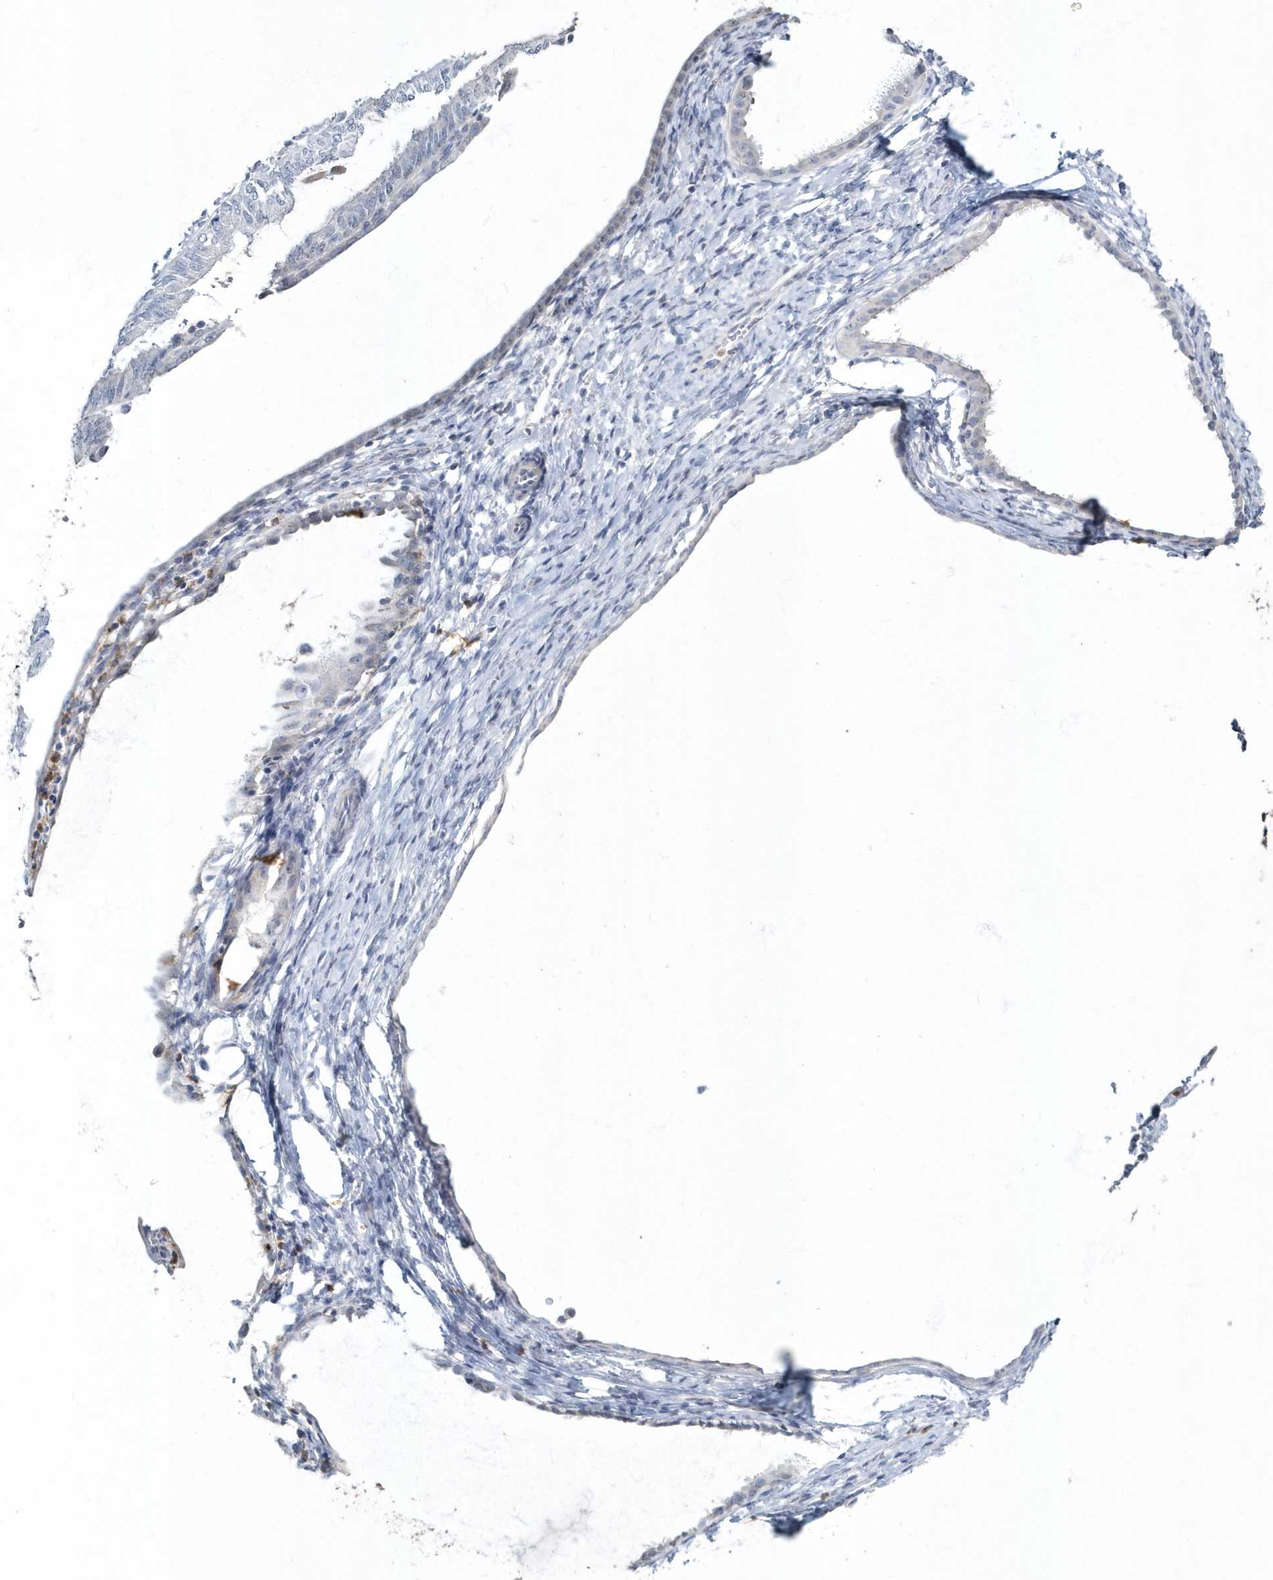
{"staining": {"intensity": "negative", "quantity": "none", "location": "none"}, "tissue": "endometrial cancer", "cell_type": "Tumor cells", "image_type": "cancer", "snomed": [{"axis": "morphology", "description": "Adenocarcinoma, NOS"}, {"axis": "topography", "description": "Endometrium"}], "caption": "Image shows no protein expression in tumor cells of endometrial cancer (adenocarcinoma) tissue.", "gene": "MYOT", "patient": {"sex": "female", "age": 58}}